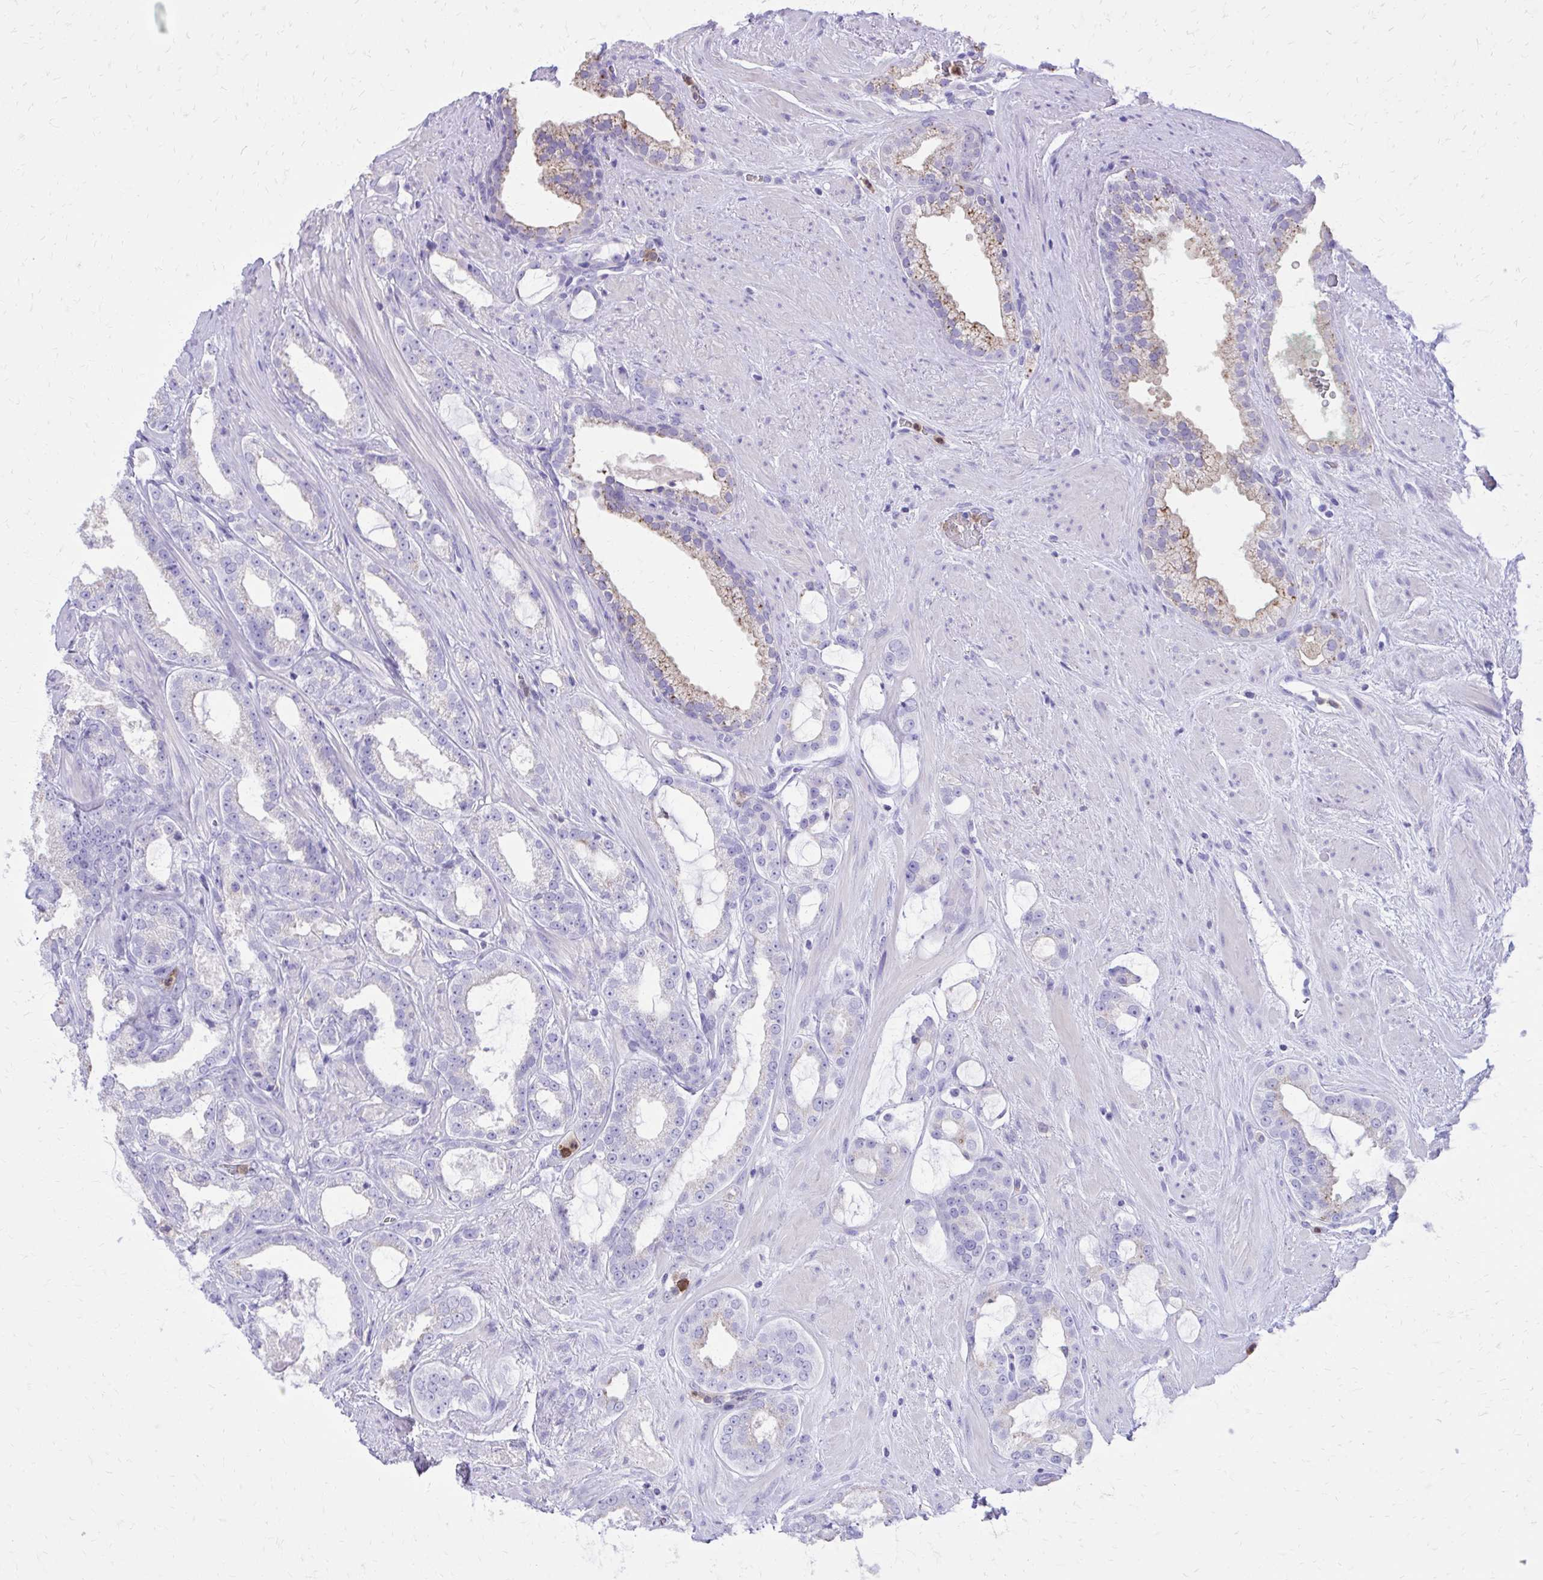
{"staining": {"intensity": "negative", "quantity": "none", "location": "none"}, "tissue": "prostate cancer", "cell_type": "Tumor cells", "image_type": "cancer", "snomed": [{"axis": "morphology", "description": "Adenocarcinoma, High grade"}, {"axis": "topography", "description": "Prostate"}], "caption": "This is a image of immunohistochemistry staining of prostate high-grade adenocarcinoma, which shows no staining in tumor cells. The staining was performed using DAB (3,3'-diaminobenzidine) to visualize the protein expression in brown, while the nuclei were stained in blue with hematoxylin (Magnification: 20x).", "gene": "CAT", "patient": {"sex": "male", "age": 65}}